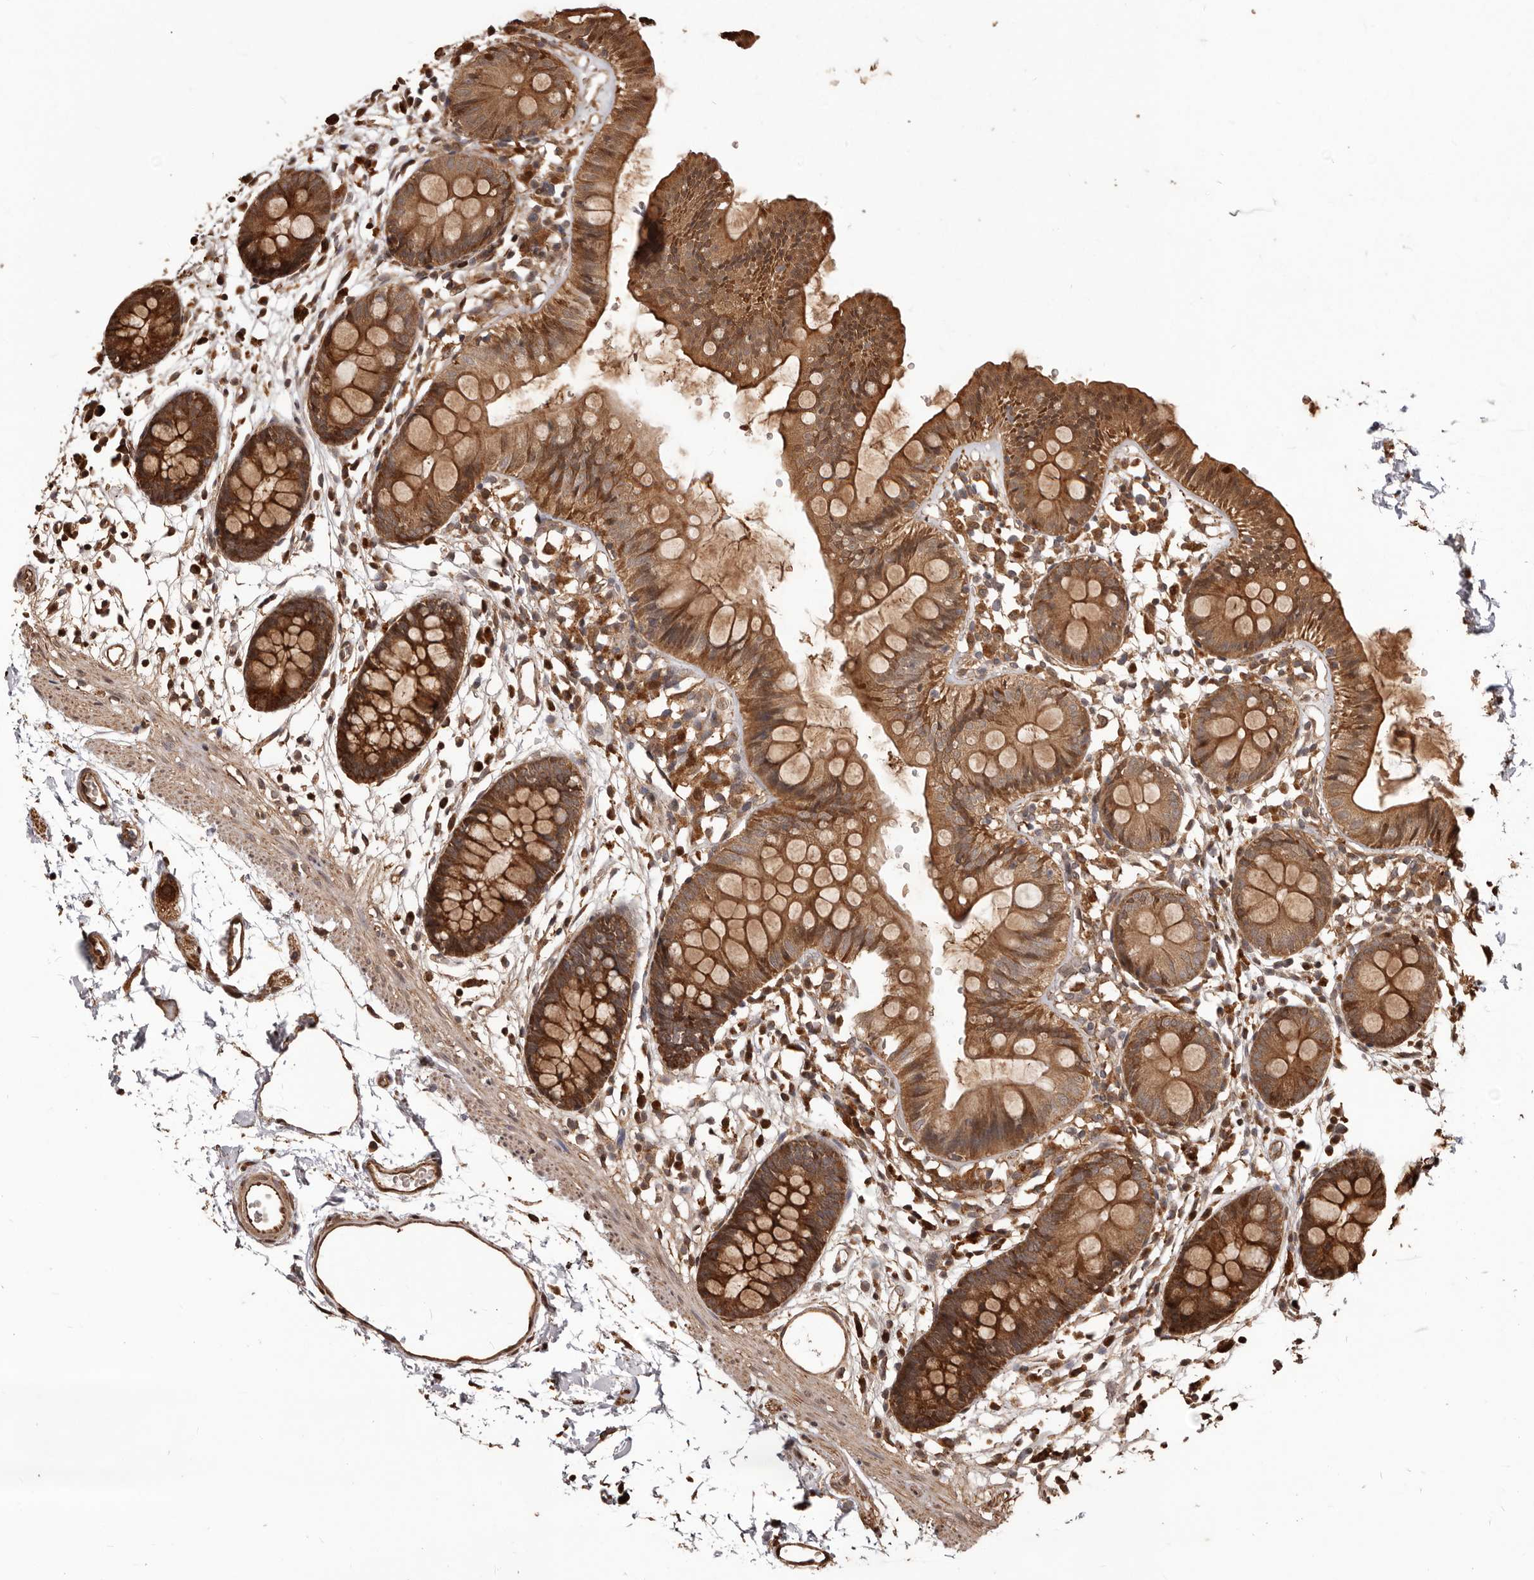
{"staining": {"intensity": "strong", "quantity": ">75%", "location": "cytoplasmic/membranous"}, "tissue": "colon", "cell_type": "Endothelial cells", "image_type": "normal", "snomed": [{"axis": "morphology", "description": "Normal tissue, NOS"}, {"axis": "topography", "description": "Colon"}], "caption": "The image demonstrates immunohistochemical staining of unremarkable colon. There is strong cytoplasmic/membranous expression is present in approximately >75% of endothelial cells. The protein of interest is stained brown, and the nuclei are stained in blue (DAB (3,3'-diaminobenzidine) IHC with brightfield microscopy, high magnification).", "gene": "MTO1", "patient": {"sex": "male", "age": 56}}